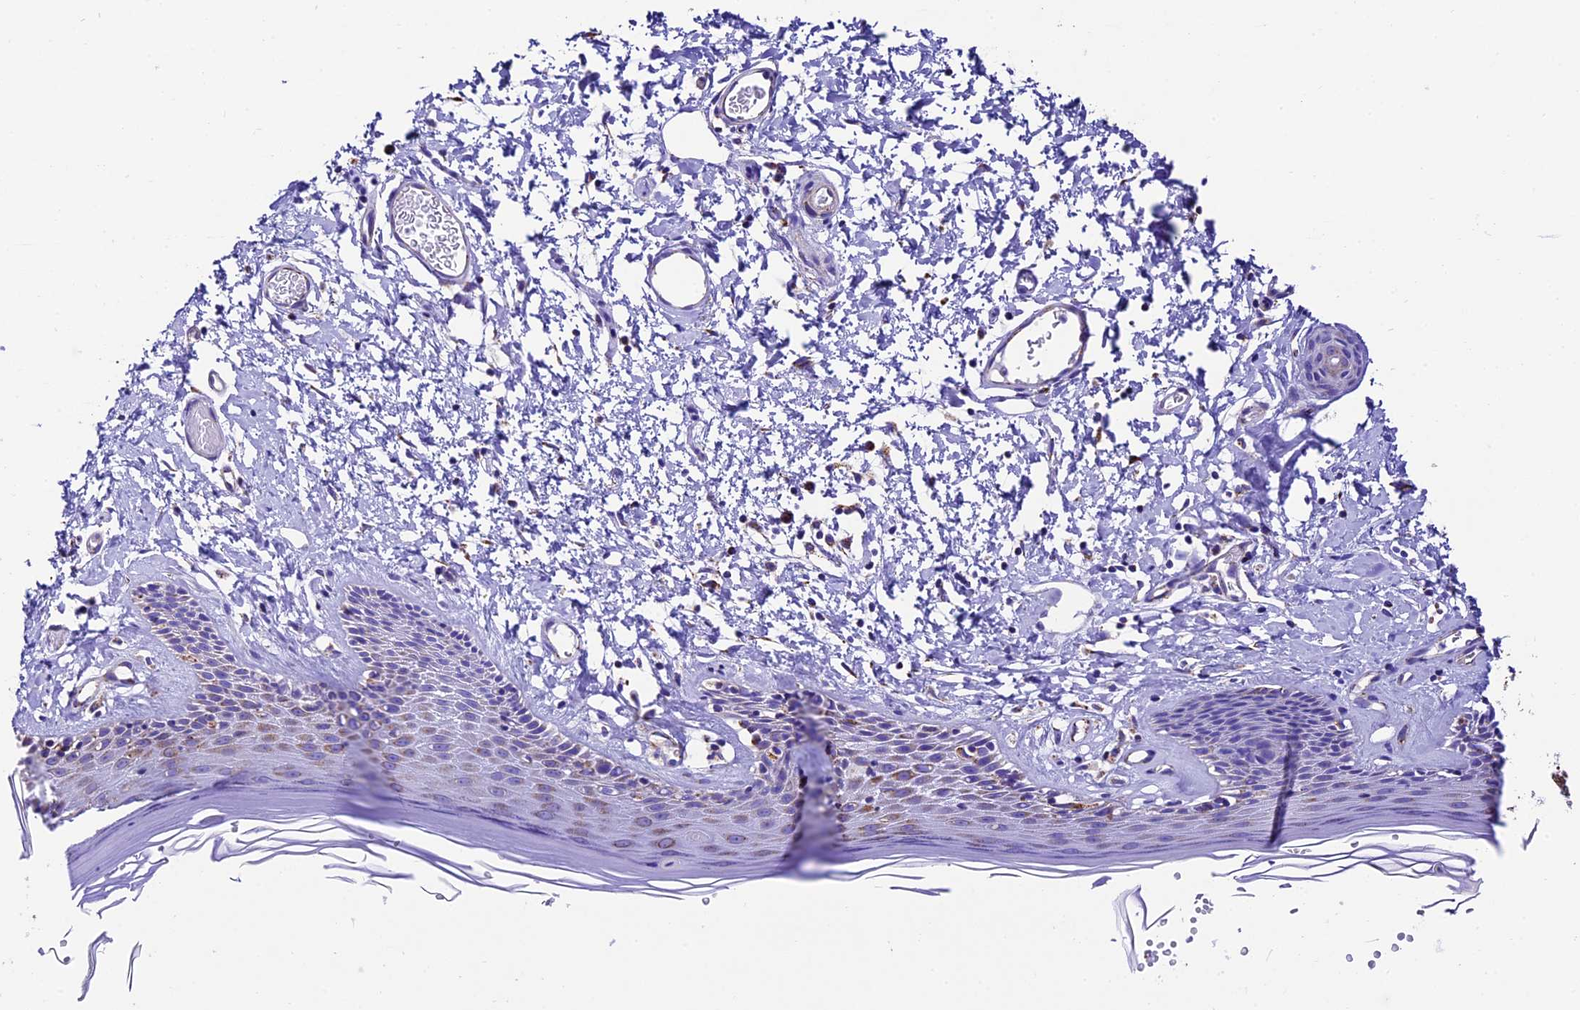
{"staining": {"intensity": "strong", "quantity": "25%-75%", "location": "cytoplasmic/membranous"}, "tissue": "skin", "cell_type": "Epidermal cells", "image_type": "normal", "snomed": [{"axis": "morphology", "description": "Normal tissue, NOS"}, {"axis": "topography", "description": "Adipose tissue"}, {"axis": "topography", "description": "Vascular tissue"}, {"axis": "topography", "description": "Vulva"}, {"axis": "topography", "description": "Peripheral nerve tissue"}], "caption": "Epidermal cells reveal high levels of strong cytoplasmic/membranous staining in approximately 25%-75% of cells in unremarkable human skin.", "gene": "DCAF5", "patient": {"sex": "female", "age": 86}}